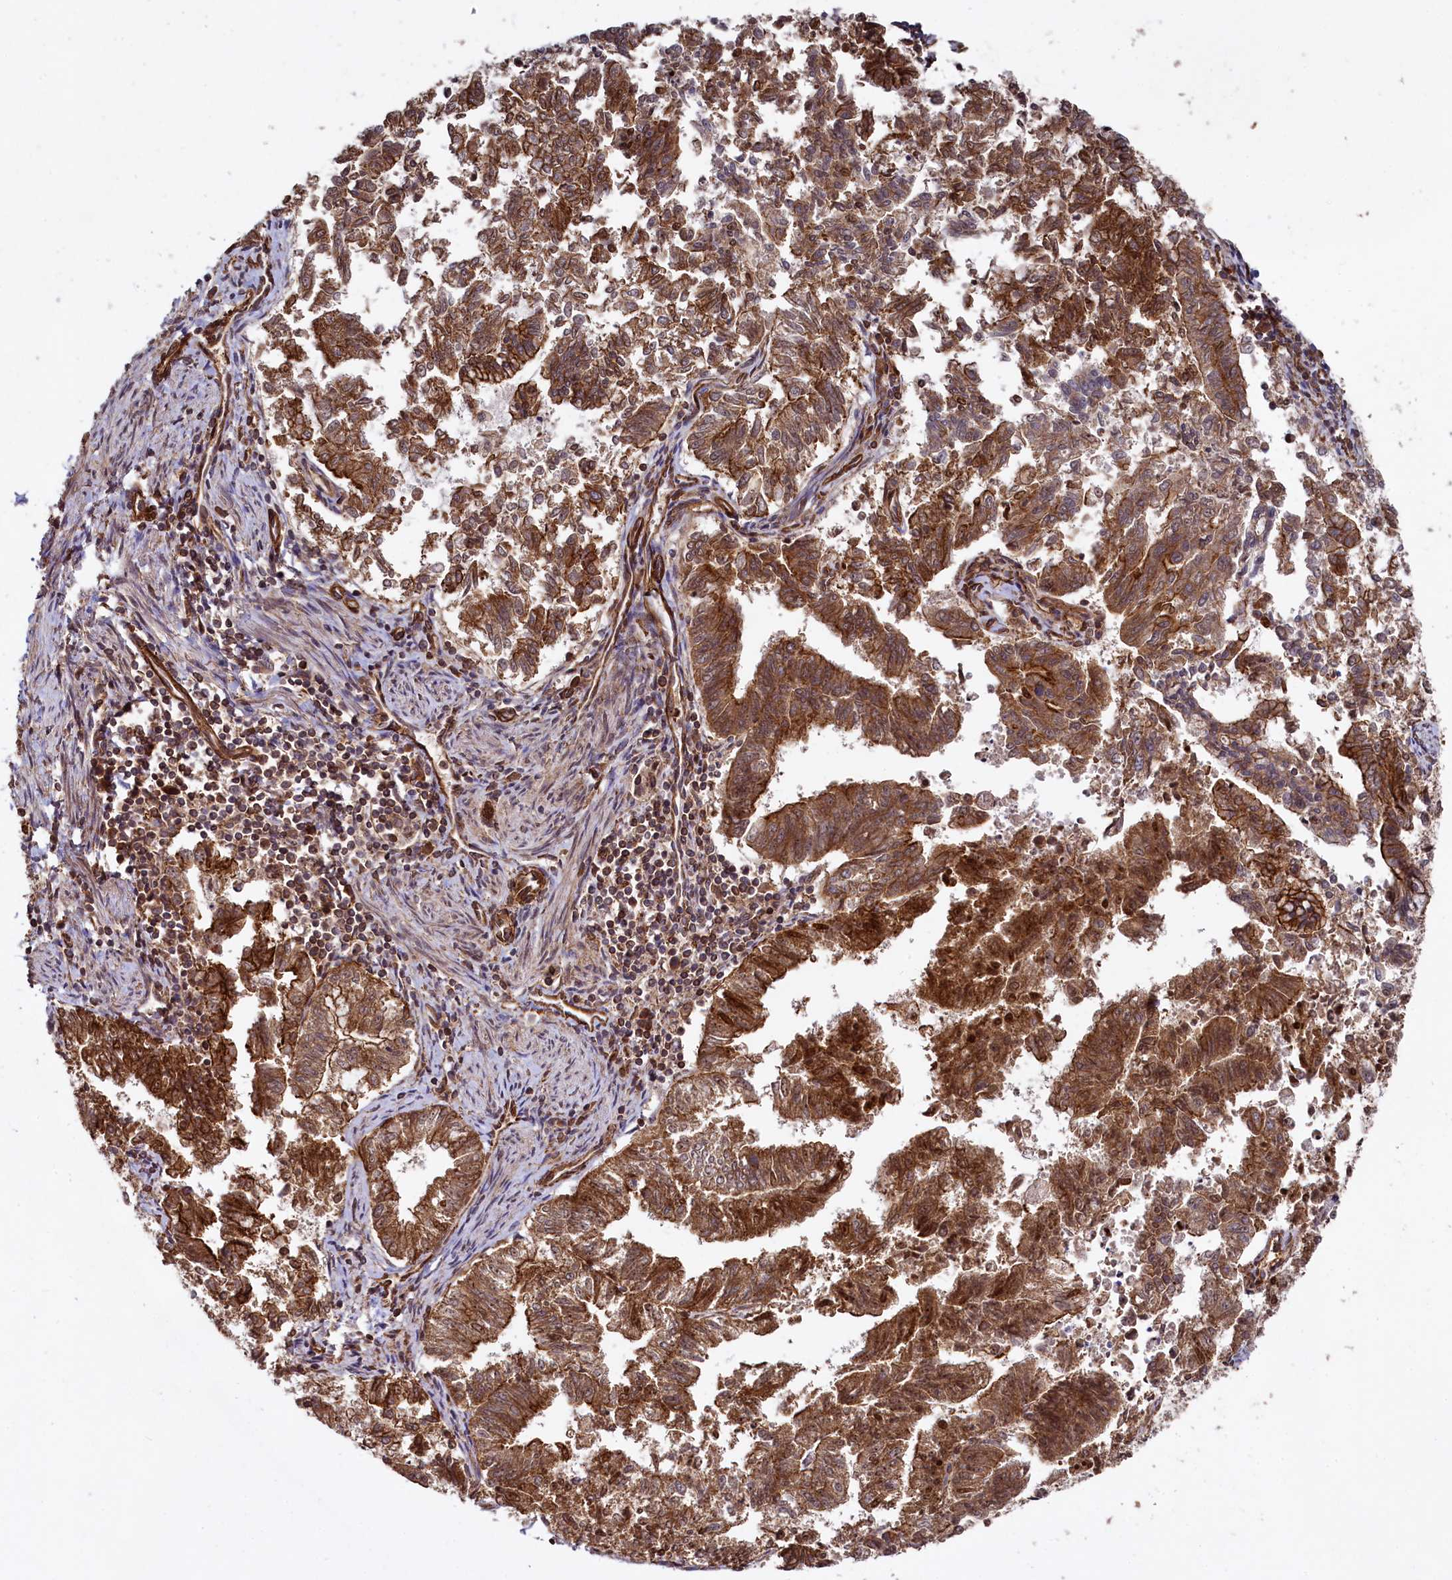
{"staining": {"intensity": "moderate", "quantity": ">75%", "location": "cytoplasmic/membranous"}, "tissue": "endometrial cancer", "cell_type": "Tumor cells", "image_type": "cancer", "snomed": [{"axis": "morphology", "description": "Adenocarcinoma, NOS"}, {"axis": "topography", "description": "Endometrium"}], "caption": "Immunohistochemical staining of endometrial adenocarcinoma reveals medium levels of moderate cytoplasmic/membranous protein expression in approximately >75% of tumor cells.", "gene": "SVIP", "patient": {"sex": "female", "age": 79}}